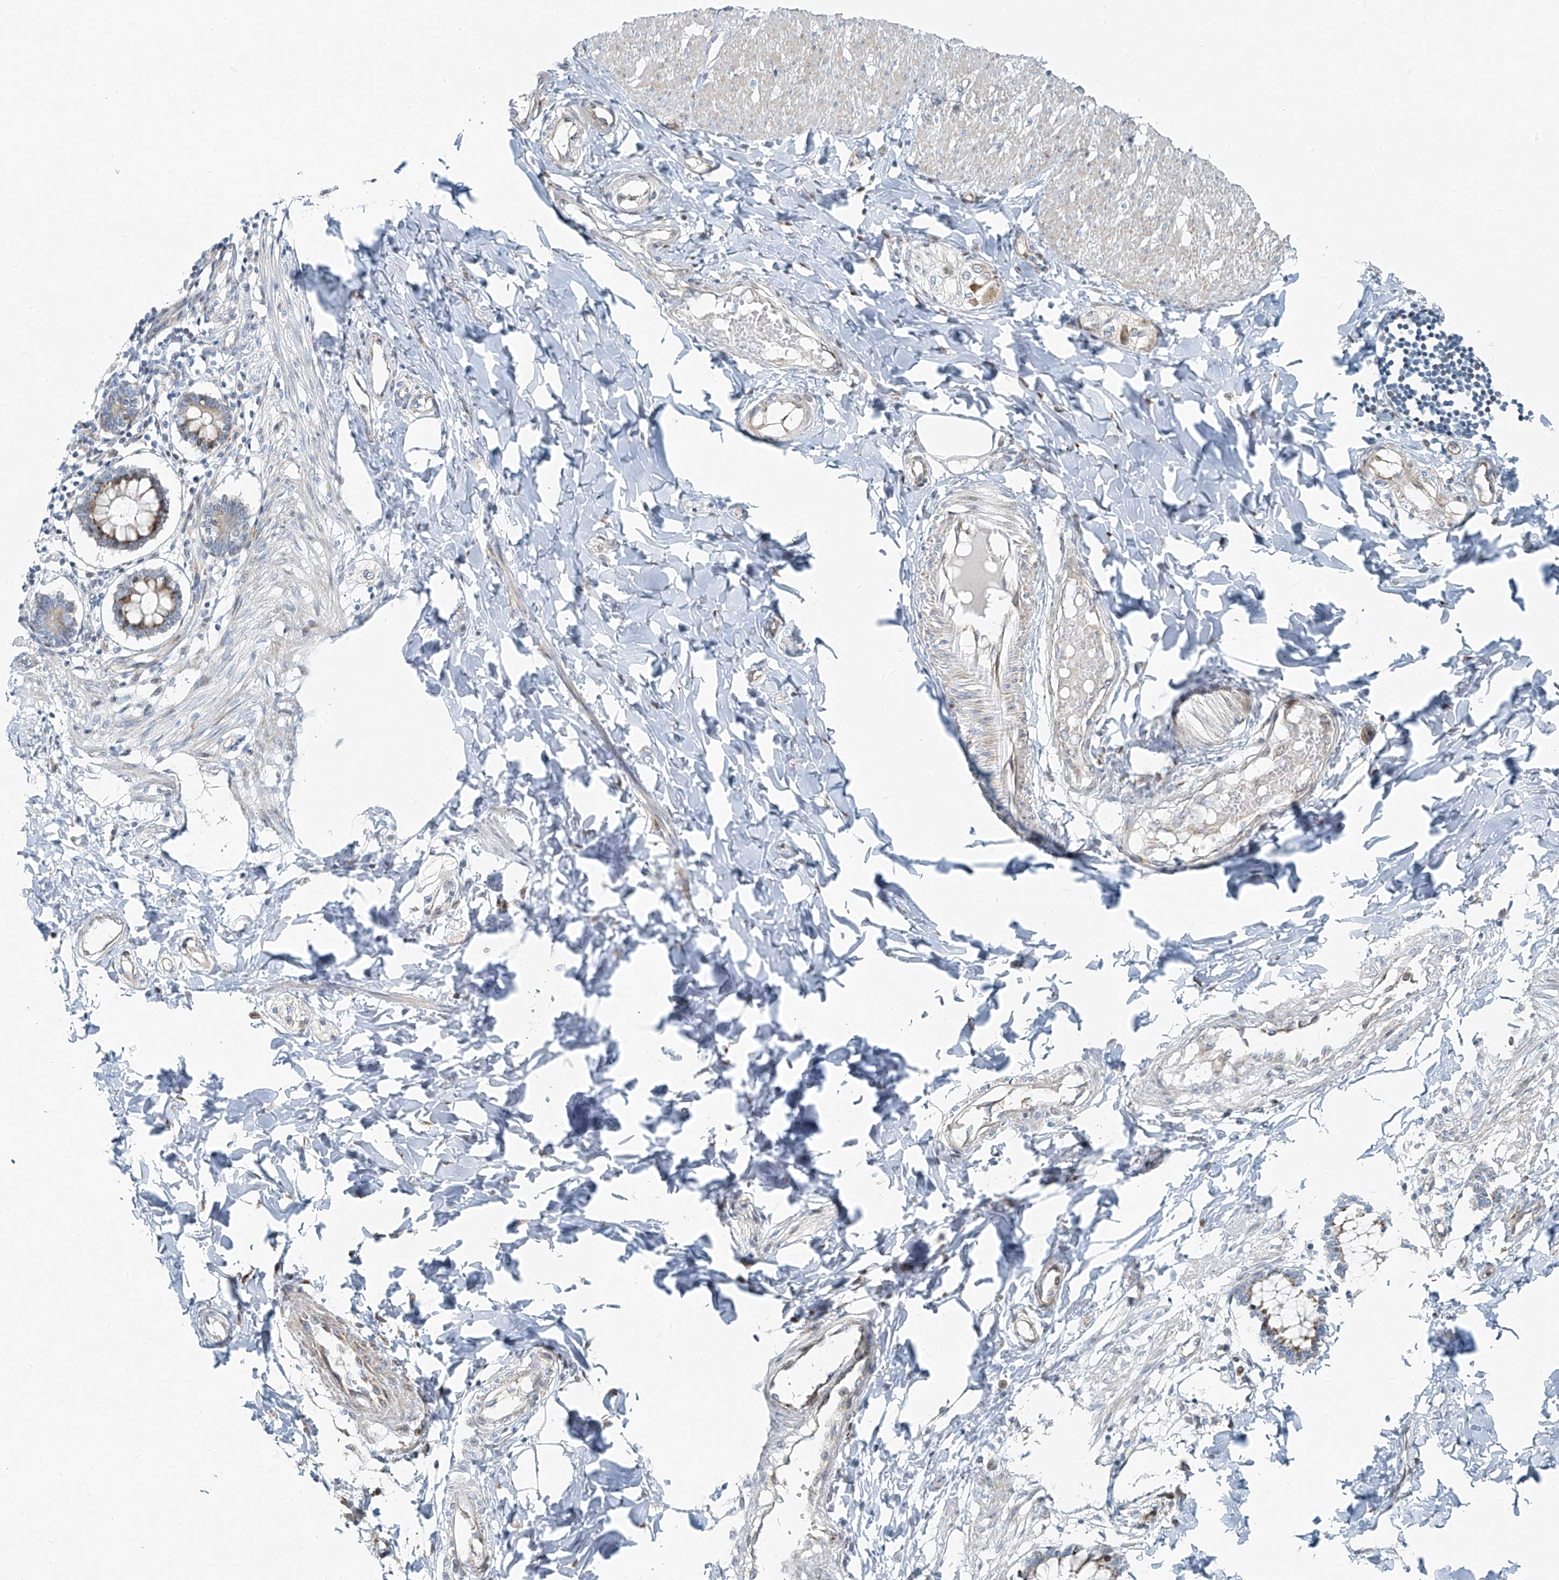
{"staining": {"intensity": "negative", "quantity": "none", "location": "none"}, "tissue": "smooth muscle", "cell_type": "Smooth muscle cells", "image_type": "normal", "snomed": [{"axis": "morphology", "description": "Normal tissue, NOS"}, {"axis": "morphology", "description": "Adenocarcinoma, NOS"}, {"axis": "topography", "description": "Colon"}, {"axis": "topography", "description": "Peripheral nerve tissue"}], "caption": "An immunohistochemistry histopathology image of unremarkable smooth muscle is shown. There is no staining in smooth muscle cells of smooth muscle. Brightfield microscopy of immunohistochemistry (IHC) stained with DAB (3,3'-diaminobenzidine) (brown) and hematoxylin (blue), captured at high magnification.", "gene": "HIC2", "patient": {"sex": "male", "age": 14}}